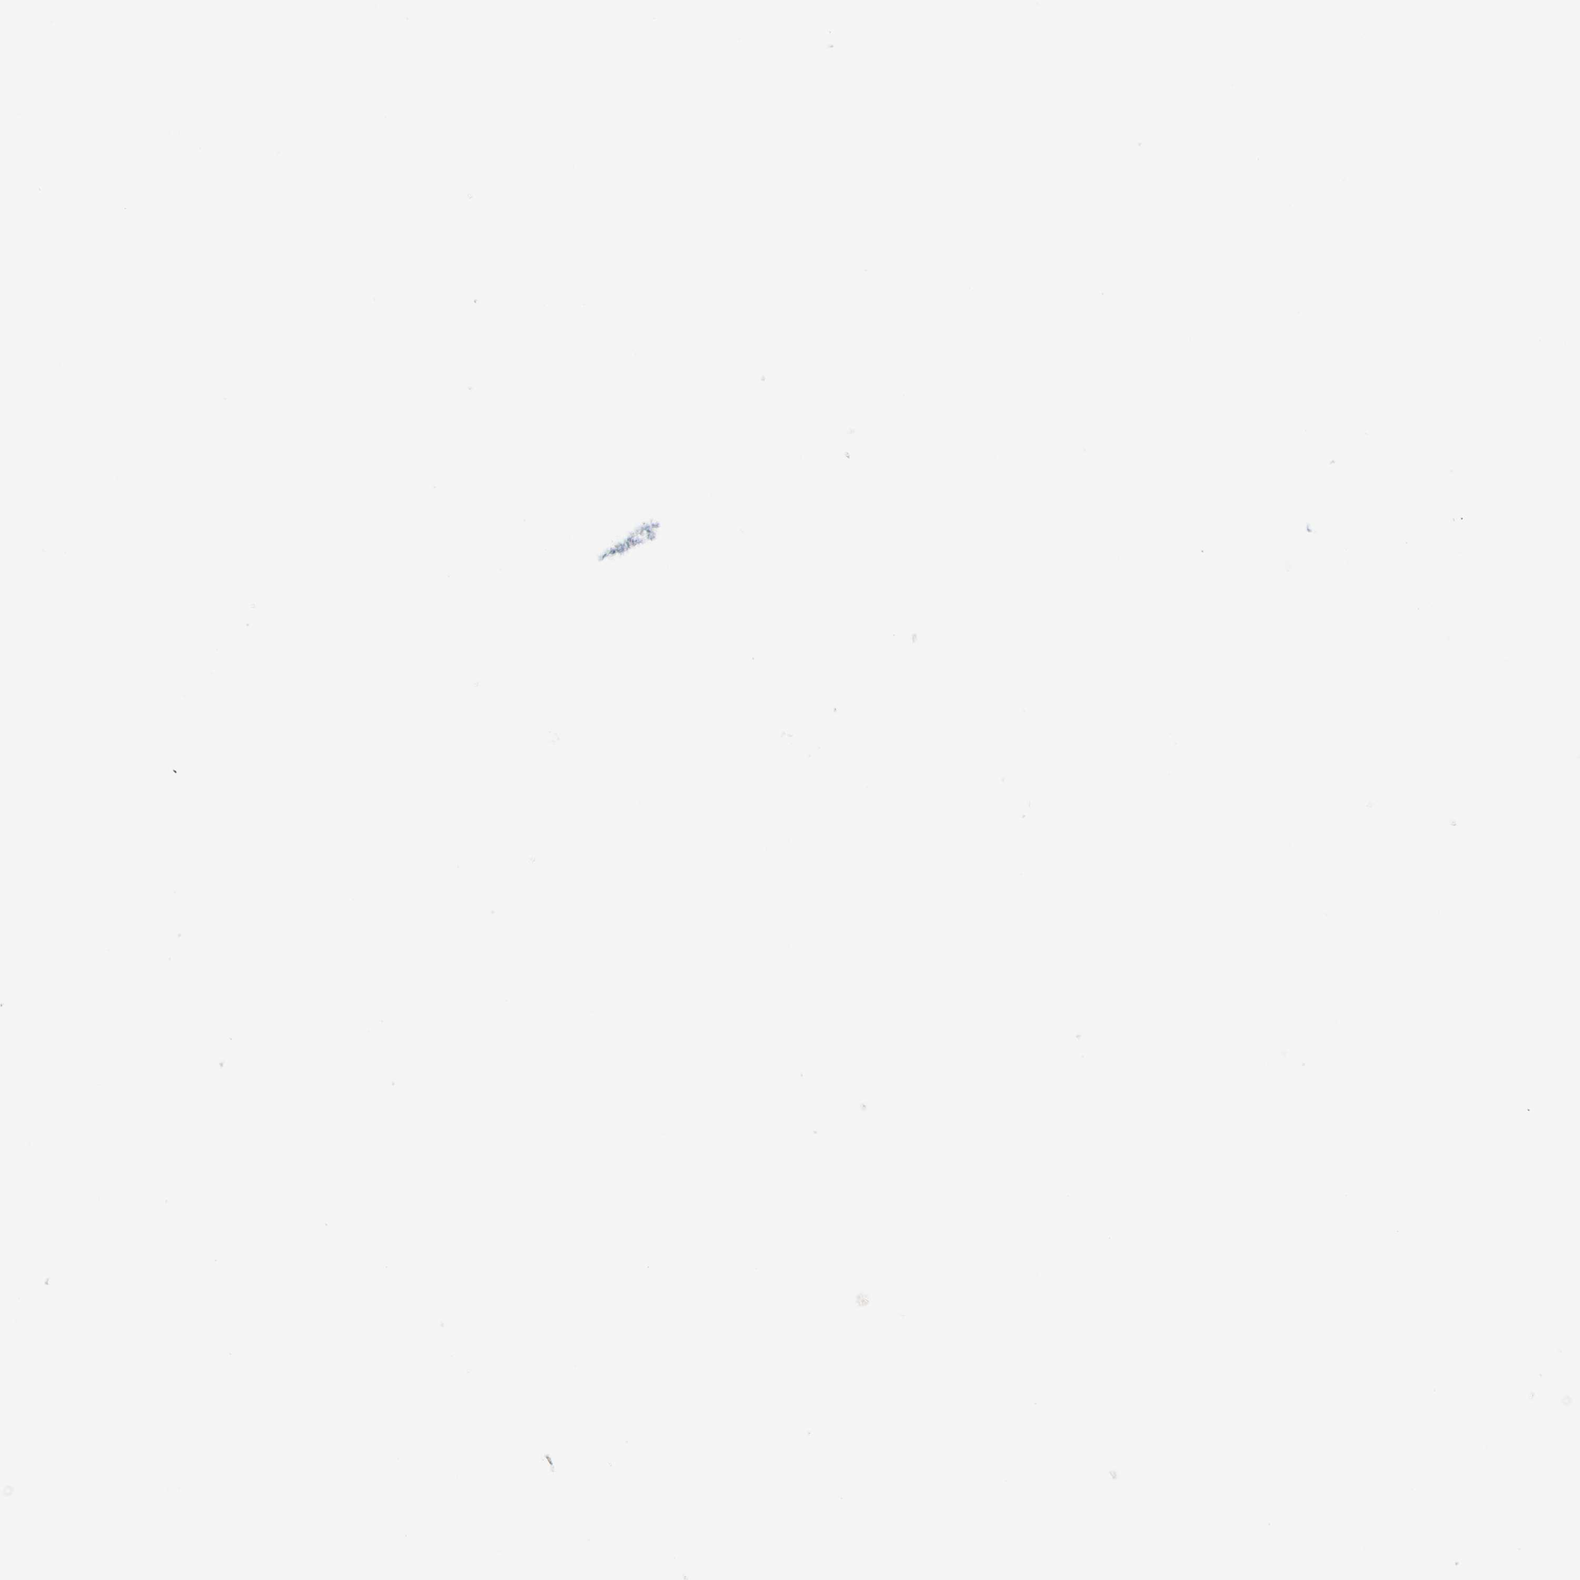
{"staining": {"intensity": "negative", "quantity": "none", "location": "none"}, "tissue": "skin cancer", "cell_type": "Tumor cells", "image_type": "cancer", "snomed": [{"axis": "morphology", "description": "Basal cell carcinoma"}, {"axis": "topography", "description": "Skin"}], "caption": "High magnification brightfield microscopy of skin cancer stained with DAB (3,3'-diaminobenzidine) (brown) and counterstained with hematoxylin (blue): tumor cells show no significant staining. (Immunohistochemistry (ihc), brightfield microscopy, high magnification).", "gene": "TREM2", "patient": {"sex": "male", "age": 87}}